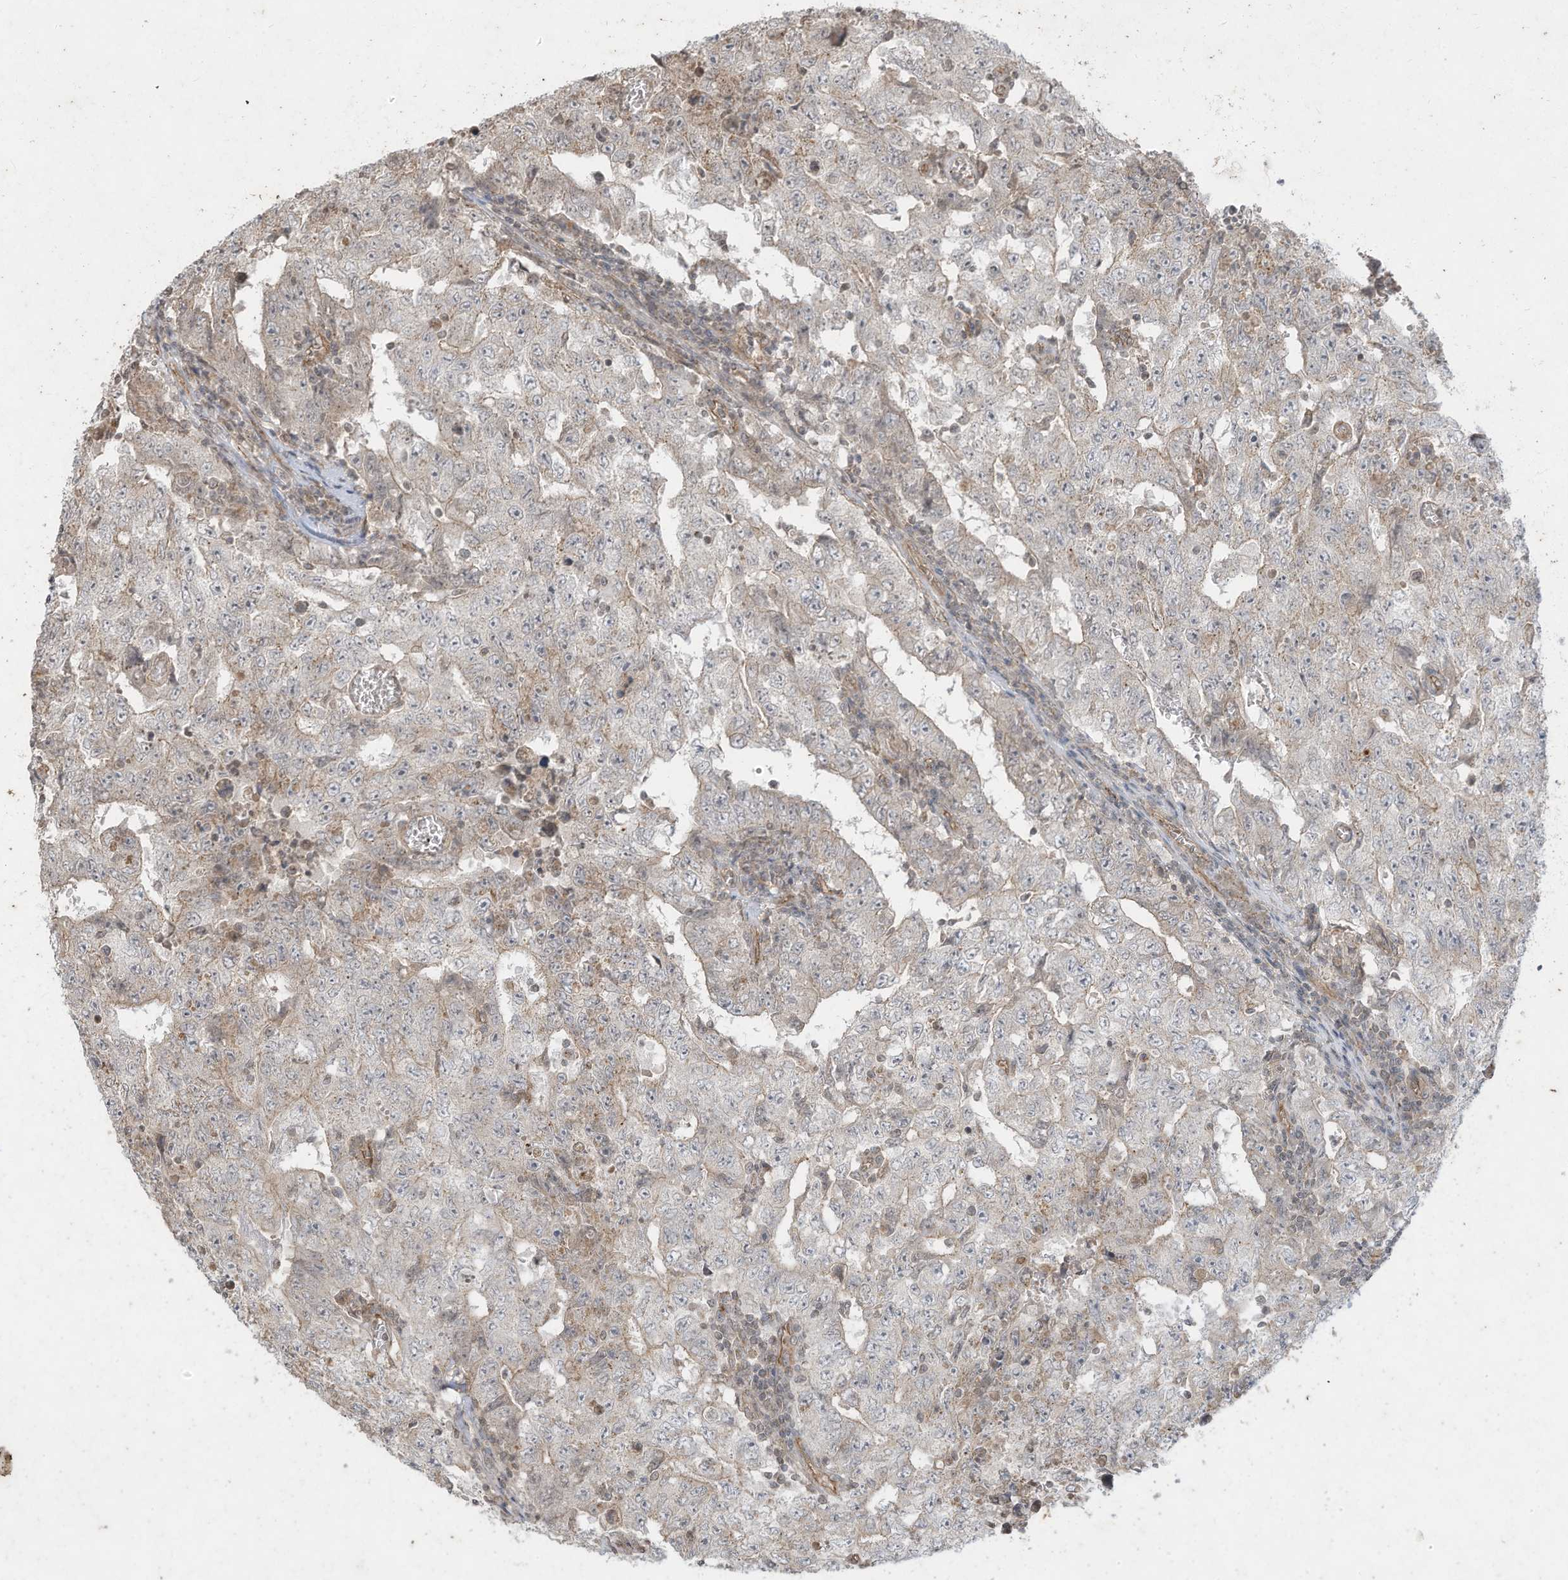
{"staining": {"intensity": "negative", "quantity": "none", "location": "none"}, "tissue": "testis cancer", "cell_type": "Tumor cells", "image_type": "cancer", "snomed": [{"axis": "morphology", "description": "Carcinoma, Embryonal, NOS"}, {"axis": "topography", "description": "Testis"}], "caption": "This is an immunohistochemistry (IHC) micrograph of testis embryonal carcinoma. There is no staining in tumor cells.", "gene": "MATN2", "patient": {"sex": "male", "age": 26}}